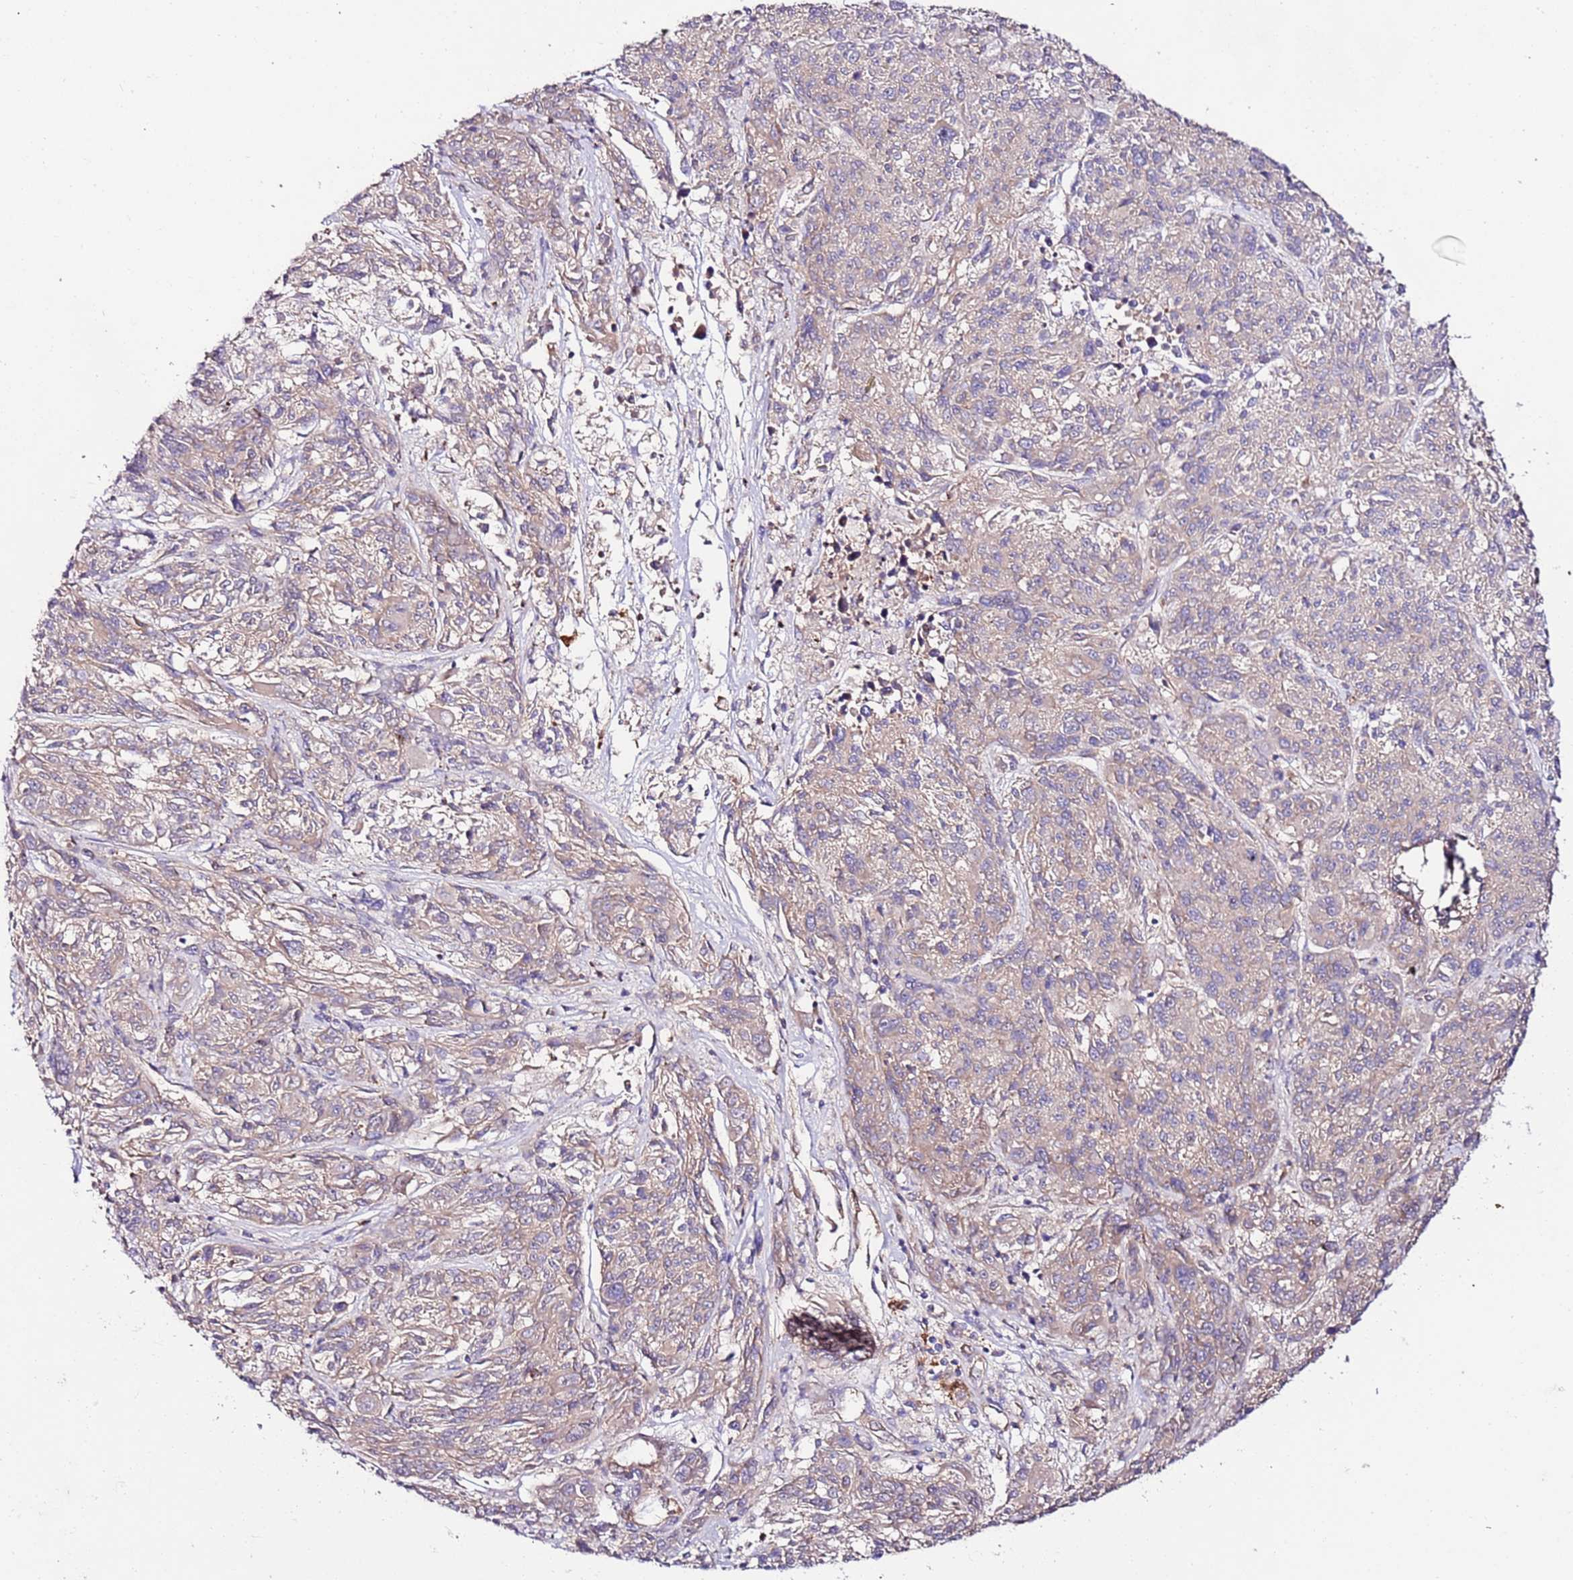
{"staining": {"intensity": "weak", "quantity": "25%-75%", "location": "cytoplasmic/membranous"}, "tissue": "melanoma", "cell_type": "Tumor cells", "image_type": "cancer", "snomed": [{"axis": "morphology", "description": "Malignant melanoma, NOS"}, {"axis": "topography", "description": "Skin"}], "caption": "DAB (3,3'-diaminobenzidine) immunohistochemical staining of human melanoma displays weak cytoplasmic/membranous protein expression in approximately 25%-75% of tumor cells.", "gene": "FLVCR1", "patient": {"sex": "male", "age": 53}}